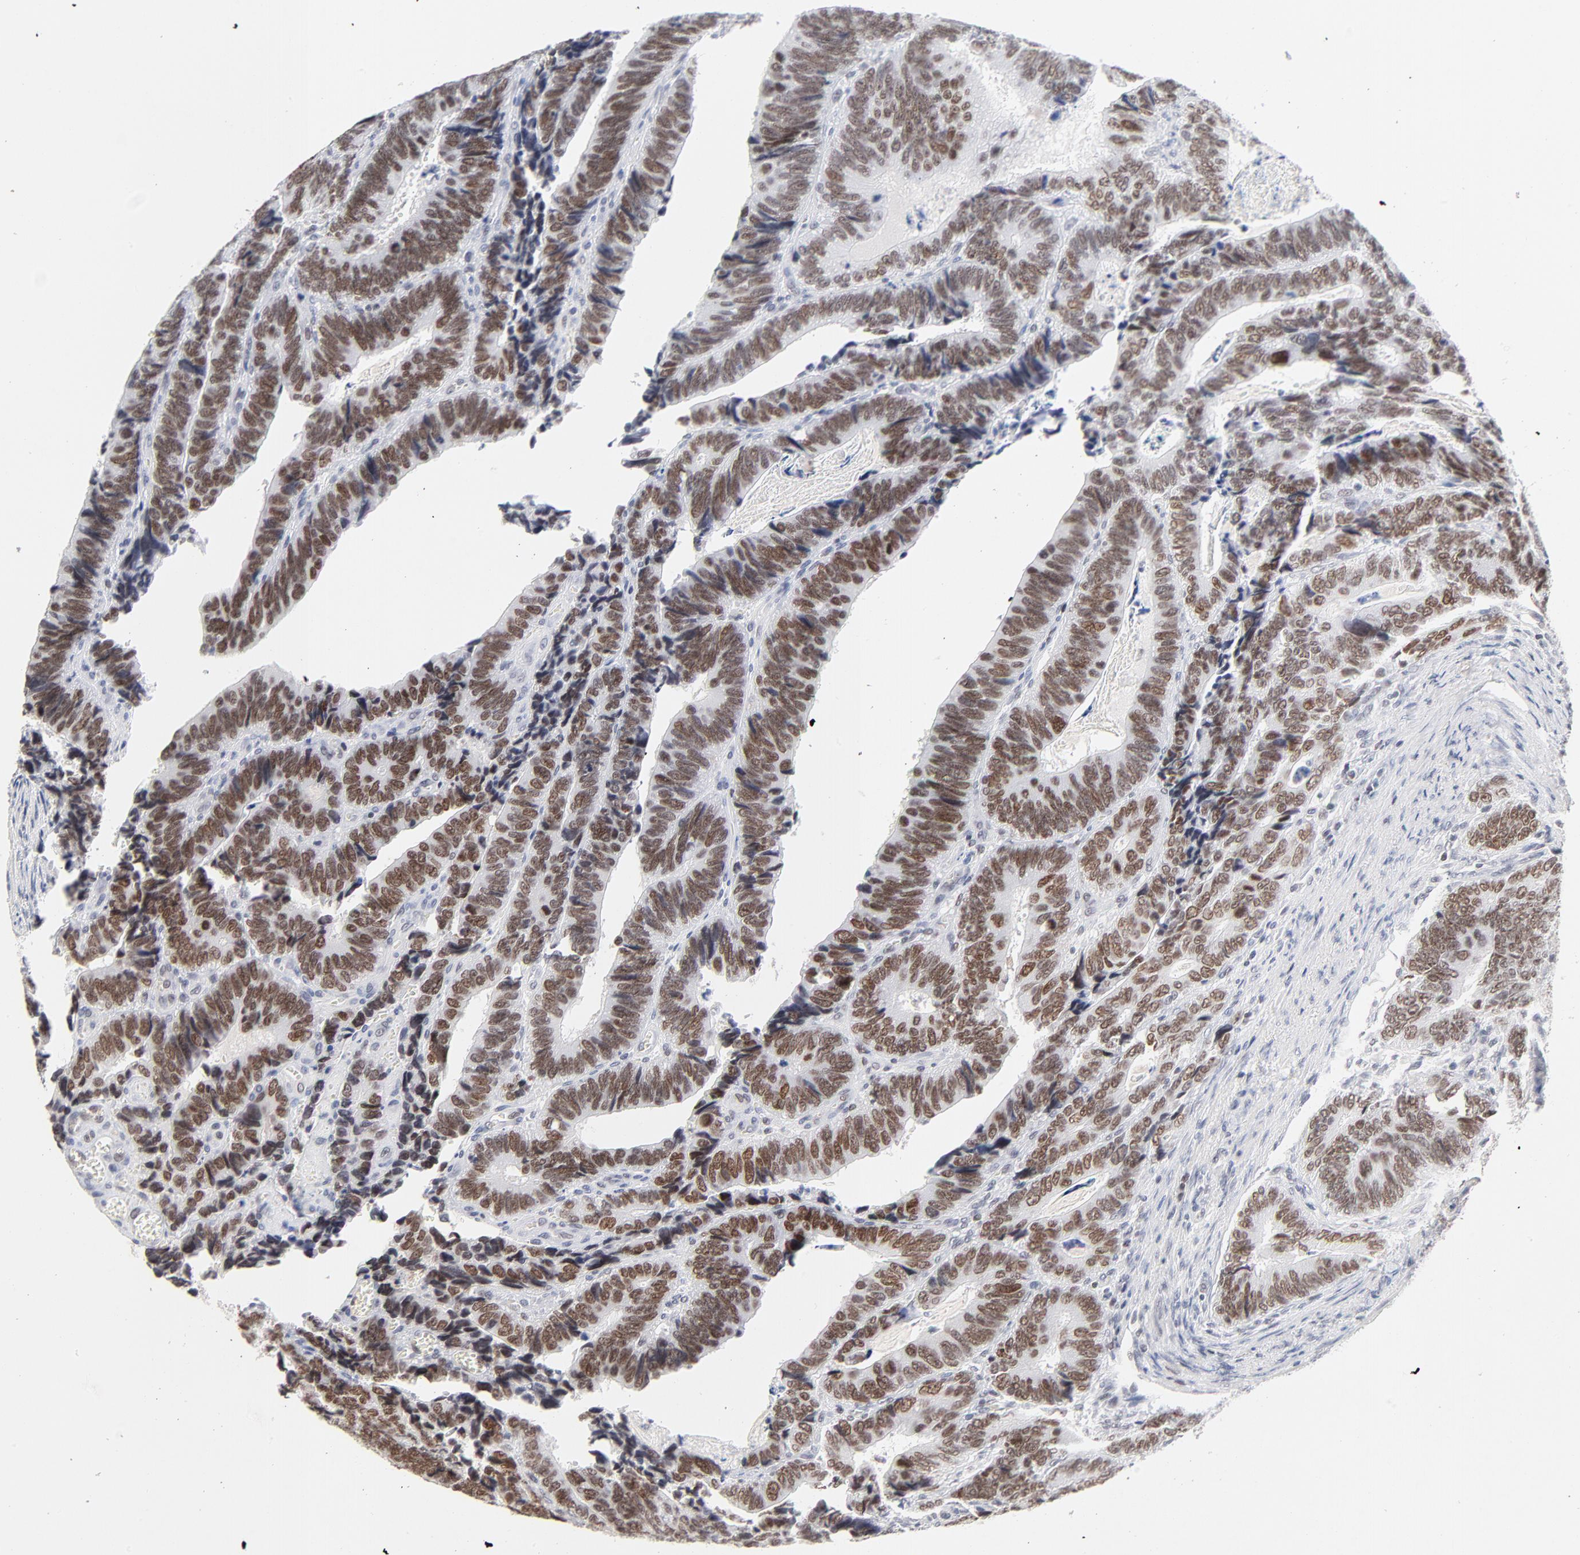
{"staining": {"intensity": "moderate", "quantity": ">75%", "location": "nuclear"}, "tissue": "colorectal cancer", "cell_type": "Tumor cells", "image_type": "cancer", "snomed": [{"axis": "morphology", "description": "Adenocarcinoma, NOS"}, {"axis": "topography", "description": "Colon"}], "caption": "Protein expression analysis of colorectal cancer displays moderate nuclear staining in approximately >75% of tumor cells.", "gene": "ORC2", "patient": {"sex": "male", "age": 72}}